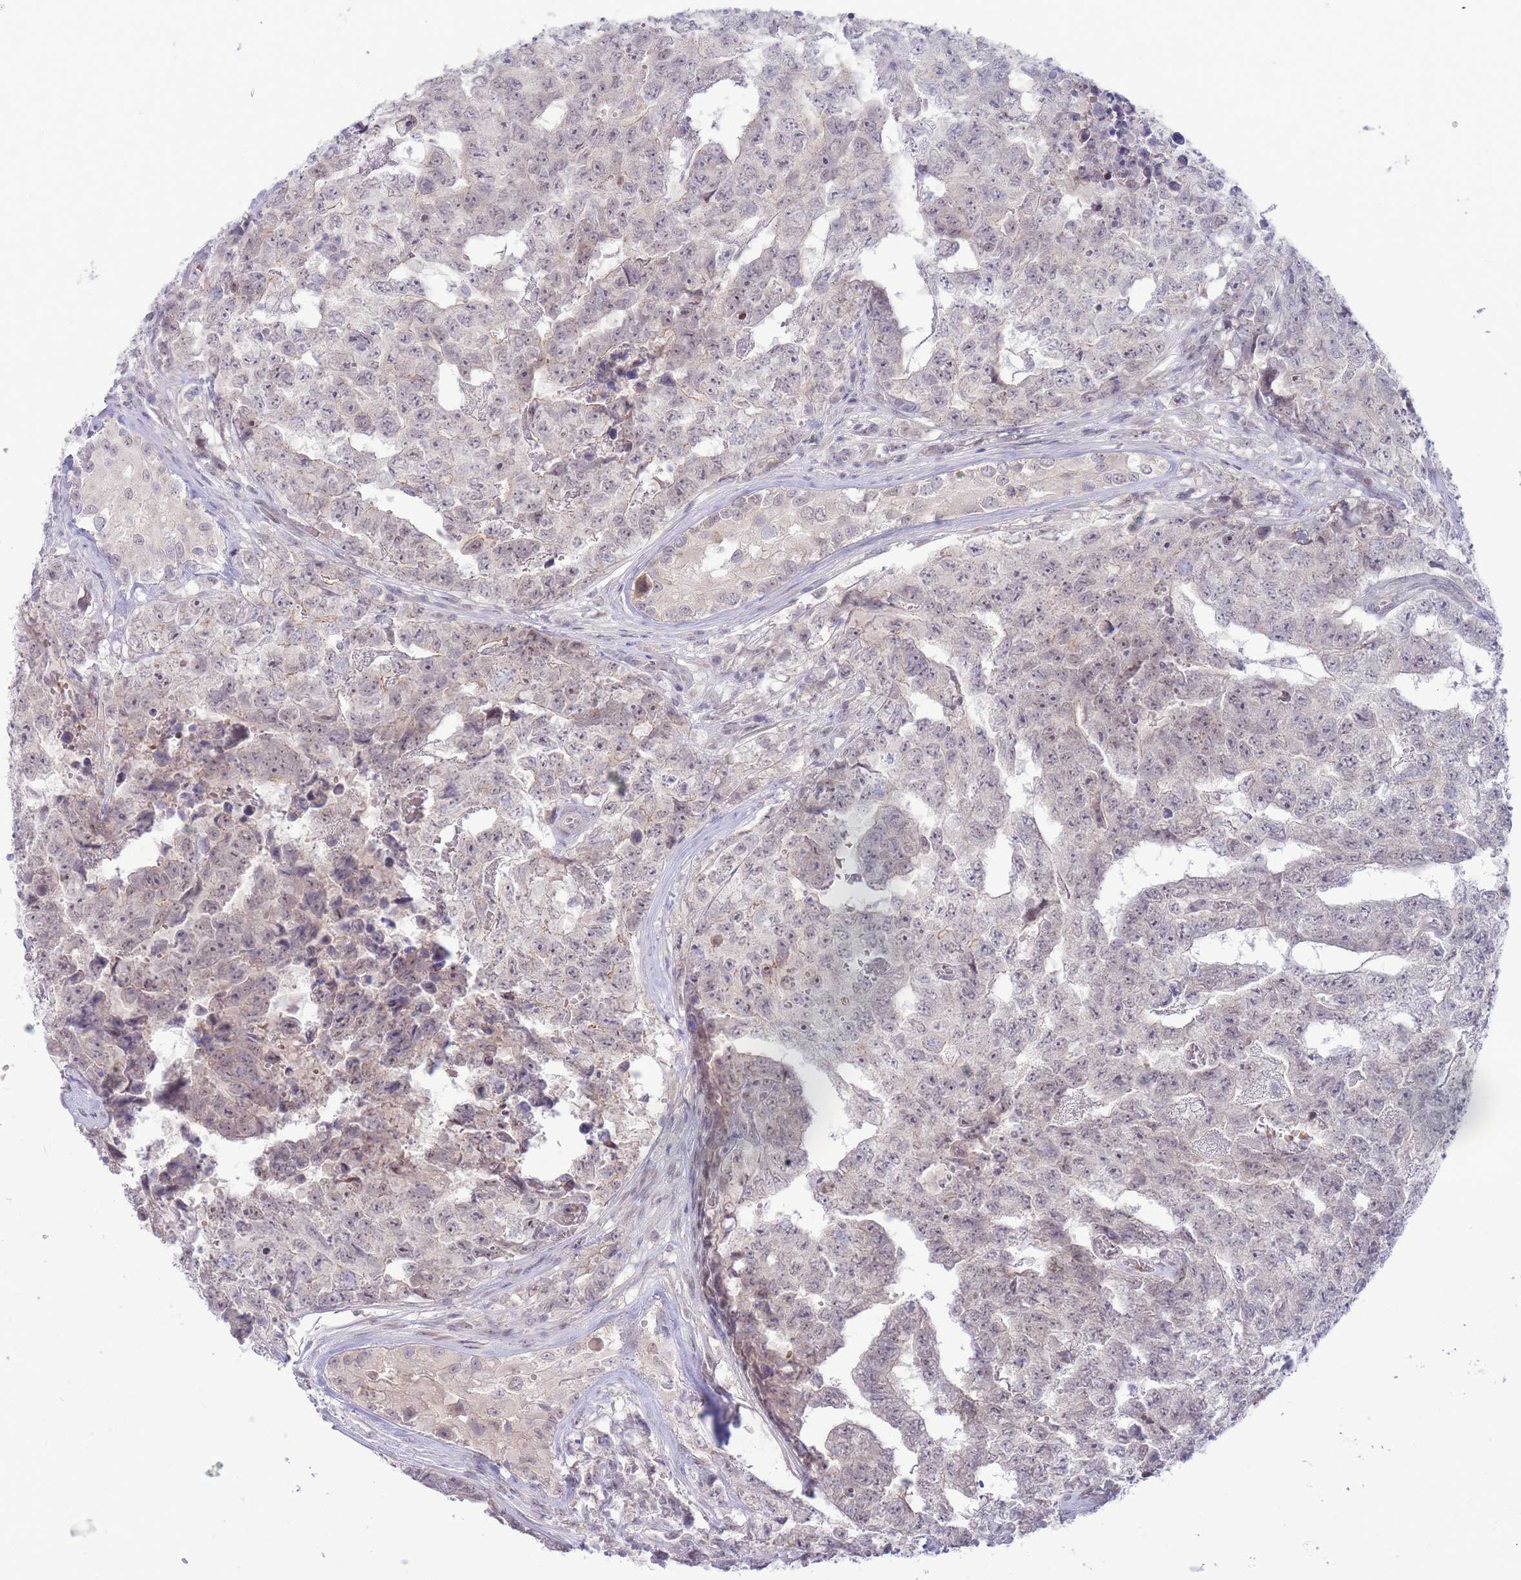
{"staining": {"intensity": "weak", "quantity": "25%-75%", "location": "nuclear"}, "tissue": "testis cancer", "cell_type": "Tumor cells", "image_type": "cancer", "snomed": [{"axis": "morphology", "description": "Carcinoma, Embryonal, NOS"}, {"axis": "topography", "description": "Testis"}], "caption": "Immunohistochemical staining of testis cancer demonstrates low levels of weak nuclear positivity in approximately 25%-75% of tumor cells. The protein of interest is shown in brown color, while the nuclei are stained blue.", "gene": "FBXO46", "patient": {"sex": "male", "age": 25}}